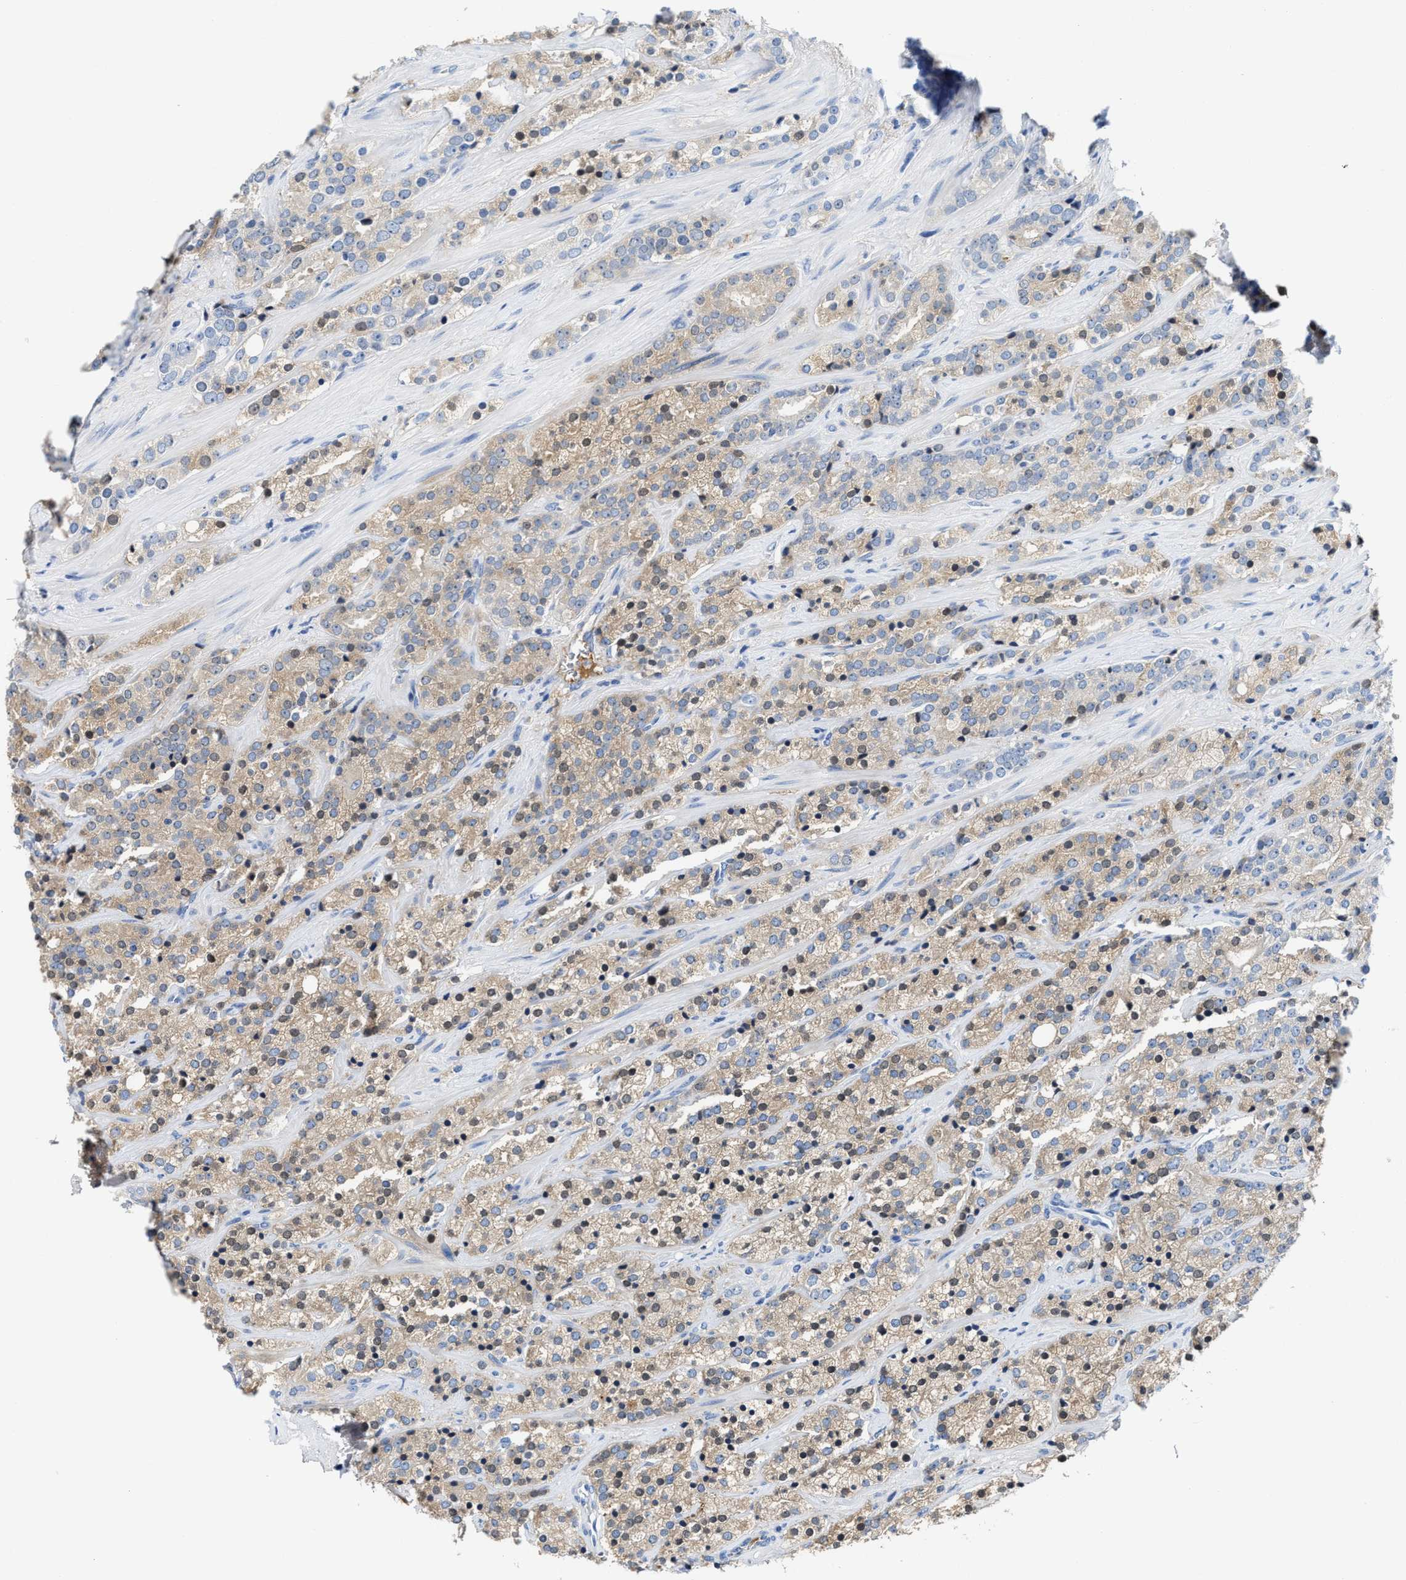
{"staining": {"intensity": "weak", "quantity": "25%-75%", "location": "cytoplasmic/membranous"}, "tissue": "prostate cancer", "cell_type": "Tumor cells", "image_type": "cancer", "snomed": [{"axis": "morphology", "description": "Adenocarcinoma, High grade"}, {"axis": "topography", "description": "Prostate"}], "caption": "Prostate cancer (high-grade adenocarcinoma) was stained to show a protein in brown. There is low levels of weak cytoplasmic/membranous positivity in approximately 25%-75% of tumor cells. Immunohistochemistry (ihc) stains the protein of interest in brown and the nuclei are stained blue.", "gene": "GC", "patient": {"sex": "male", "age": 71}}